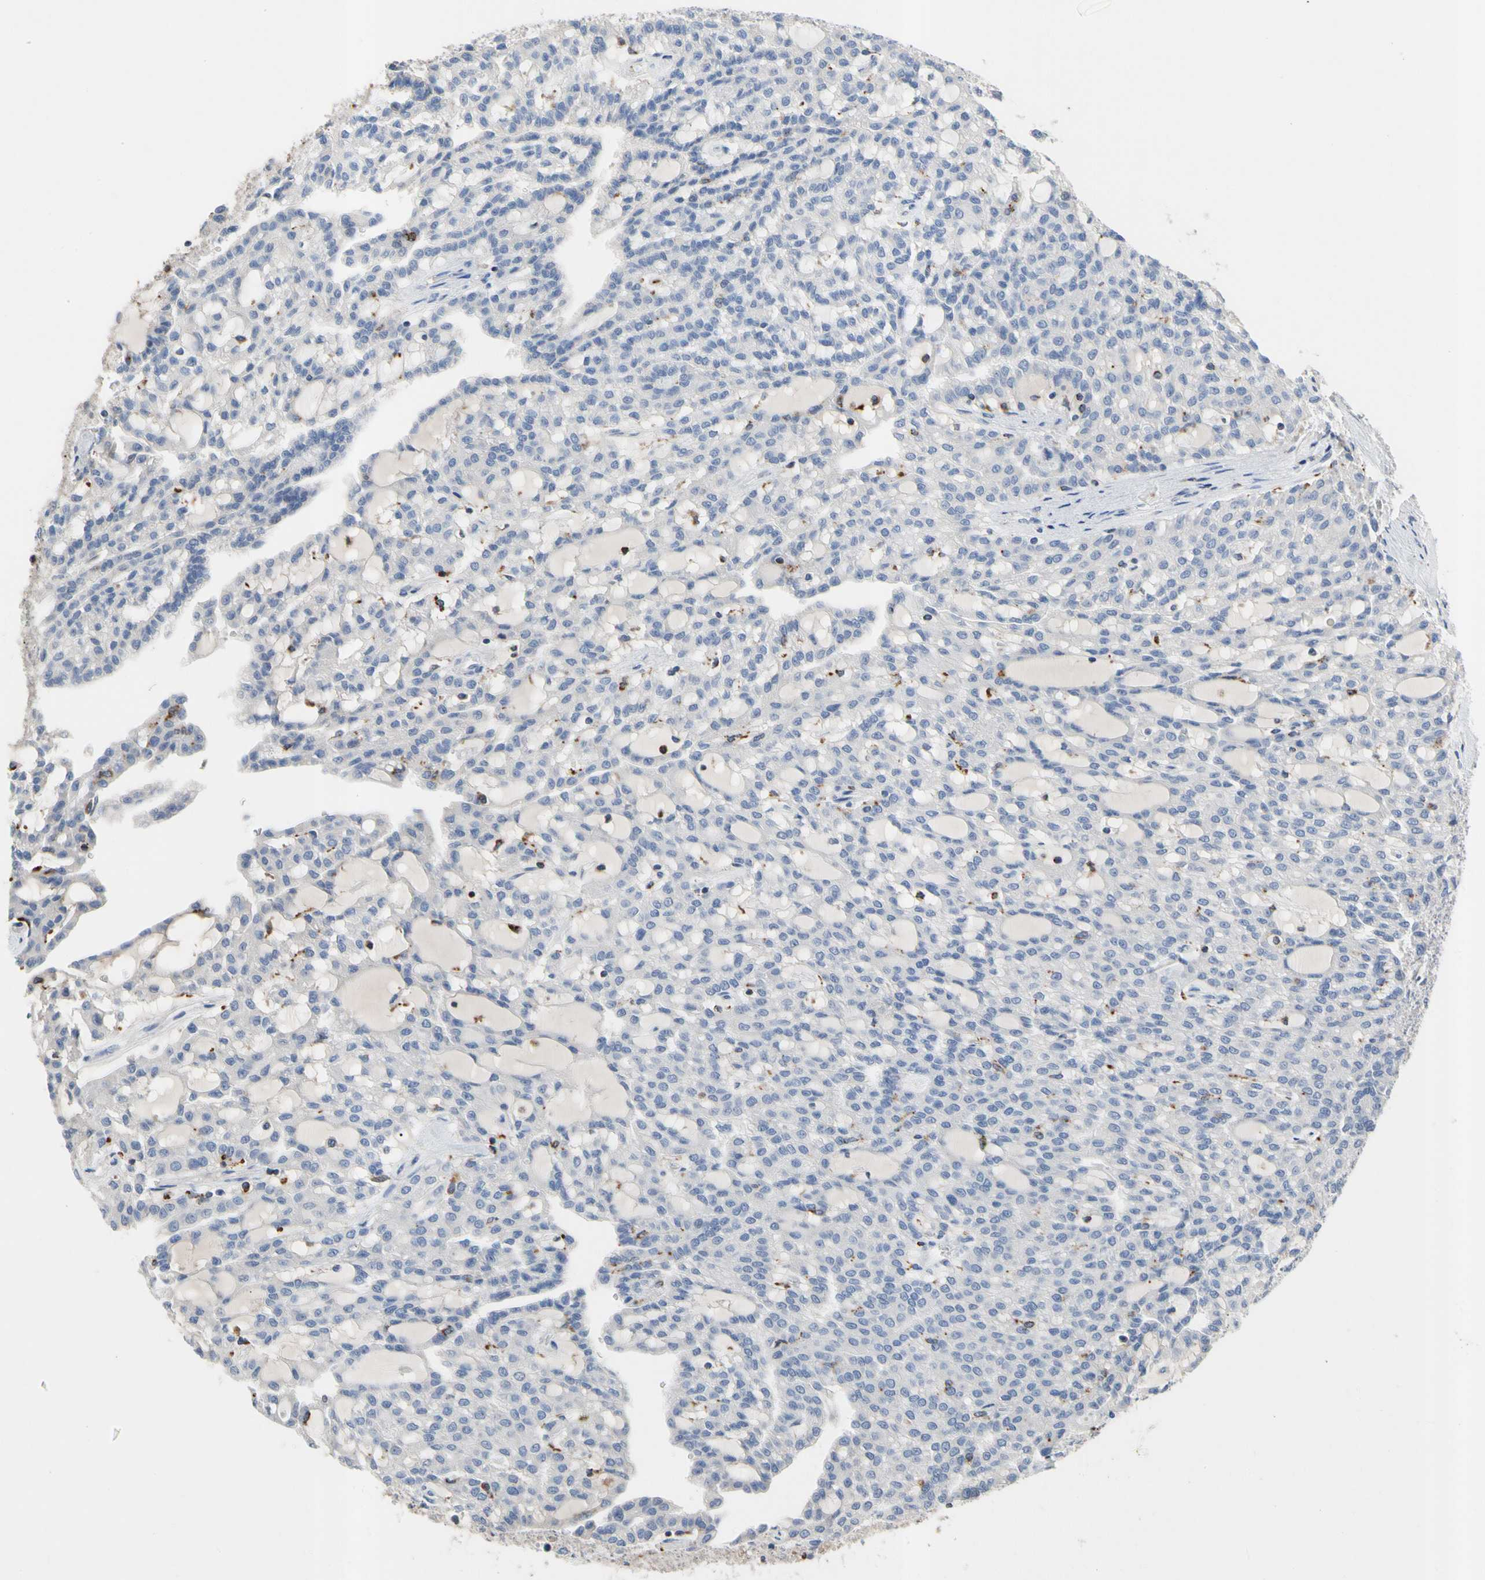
{"staining": {"intensity": "negative", "quantity": "none", "location": "none"}, "tissue": "renal cancer", "cell_type": "Tumor cells", "image_type": "cancer", "snomed": [{"axis": "morphology", "description": "Adenocarcinoma, NOS"}, {"axis": "topography", "description": "Kidney"}], "caption": "Immunohistochemical staining of human renal adenocarcinoma shows no significant positivity in tumor cells.", "gene": "ADA2", "patient": {"sex": "male", "age": 63}}